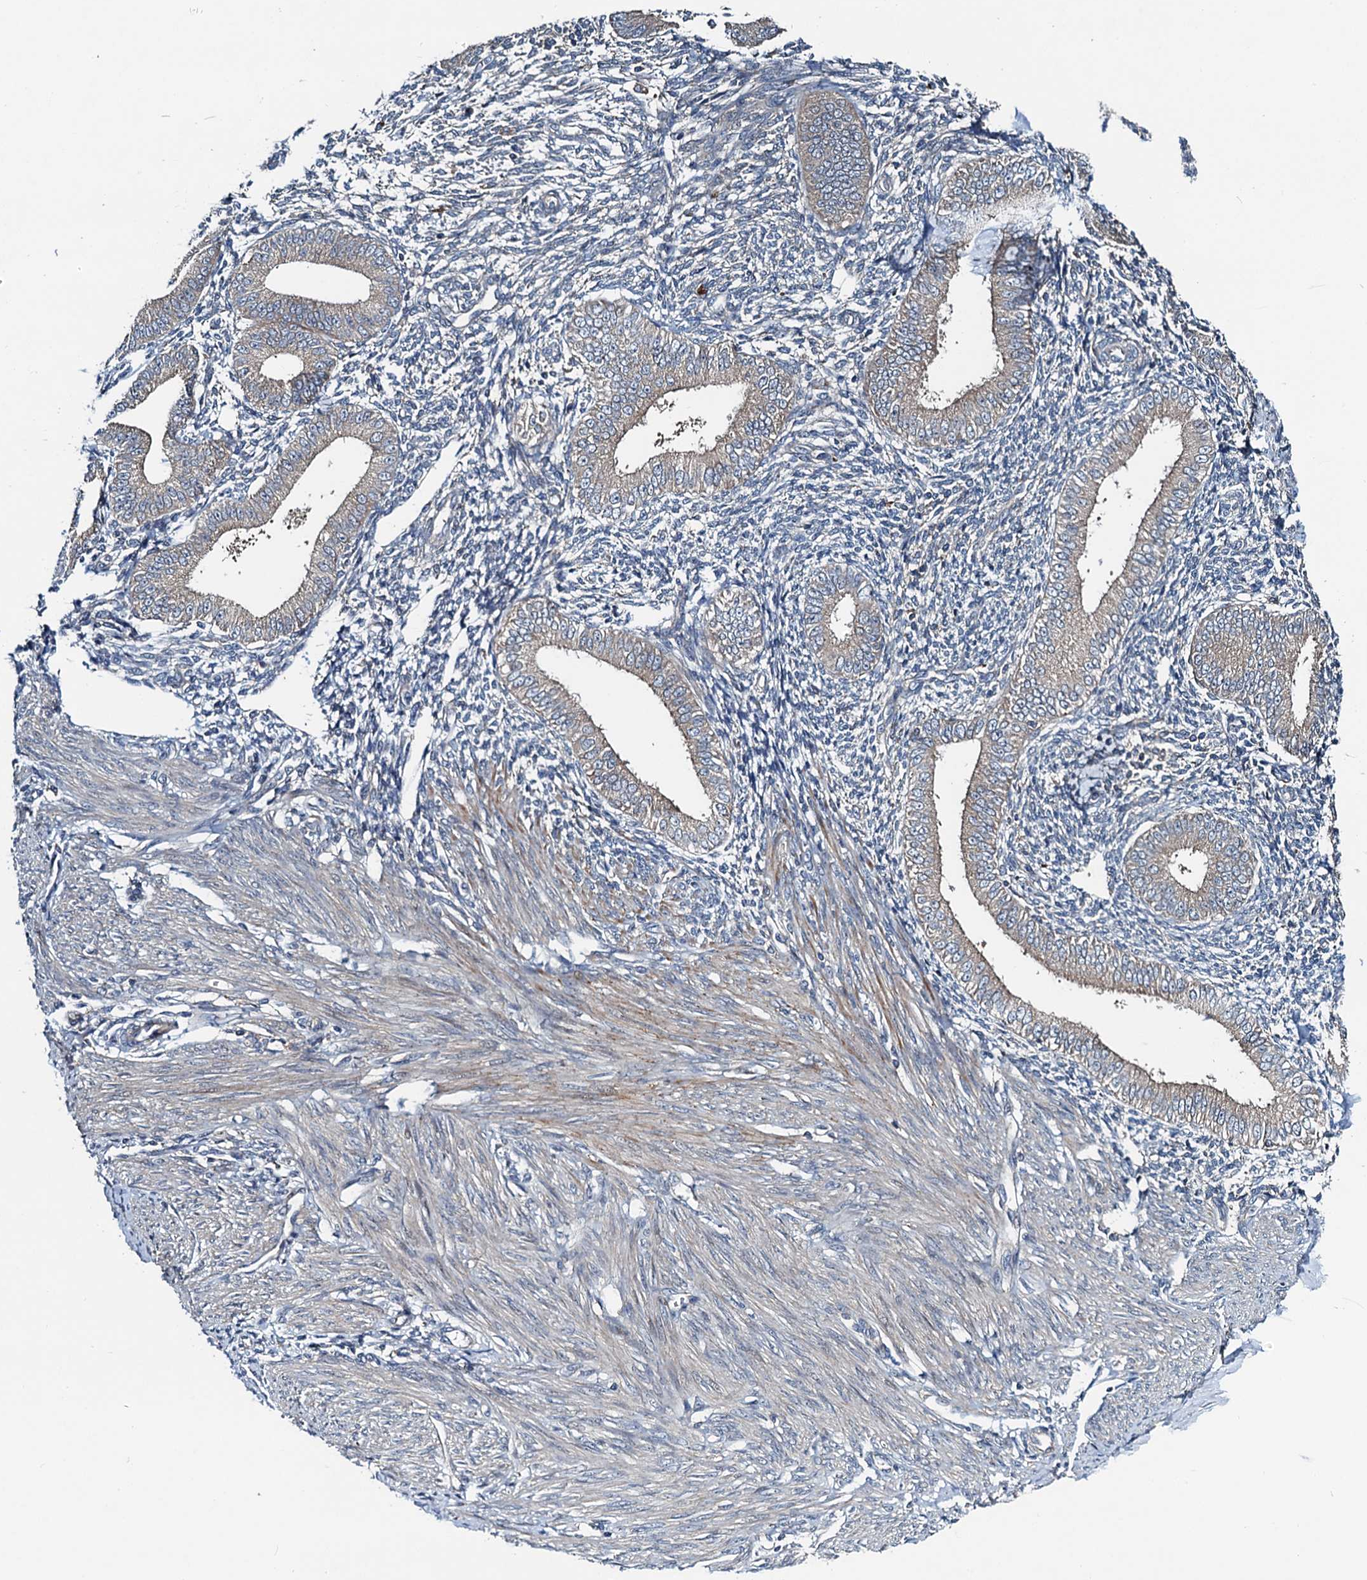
{"staining": {"intensity": "negative", "quantity": "none", "location": "none"}, "tissue": "endometrium", "cell_type": "Cells in endometrial stroma", "image_type": "normal", "snomed": [{"axis": "morphology", "description": "Normal tissue, NOS"}, {"axis": "topography", "description": "Uterus"}, {"axis": "topography", "description": "Endometrium"}], "caption": "IHC image of normal endometrium: endometrium stained with DAB displays no significant protein positivity in cells in endometrial stroma. (Stains: DAB IHC with hematoxylin counter stain, Microscopy: brightfield microscopy at high magnification).", "gene": "EFL1", "patient": {"sex": "female", "age": 48}}